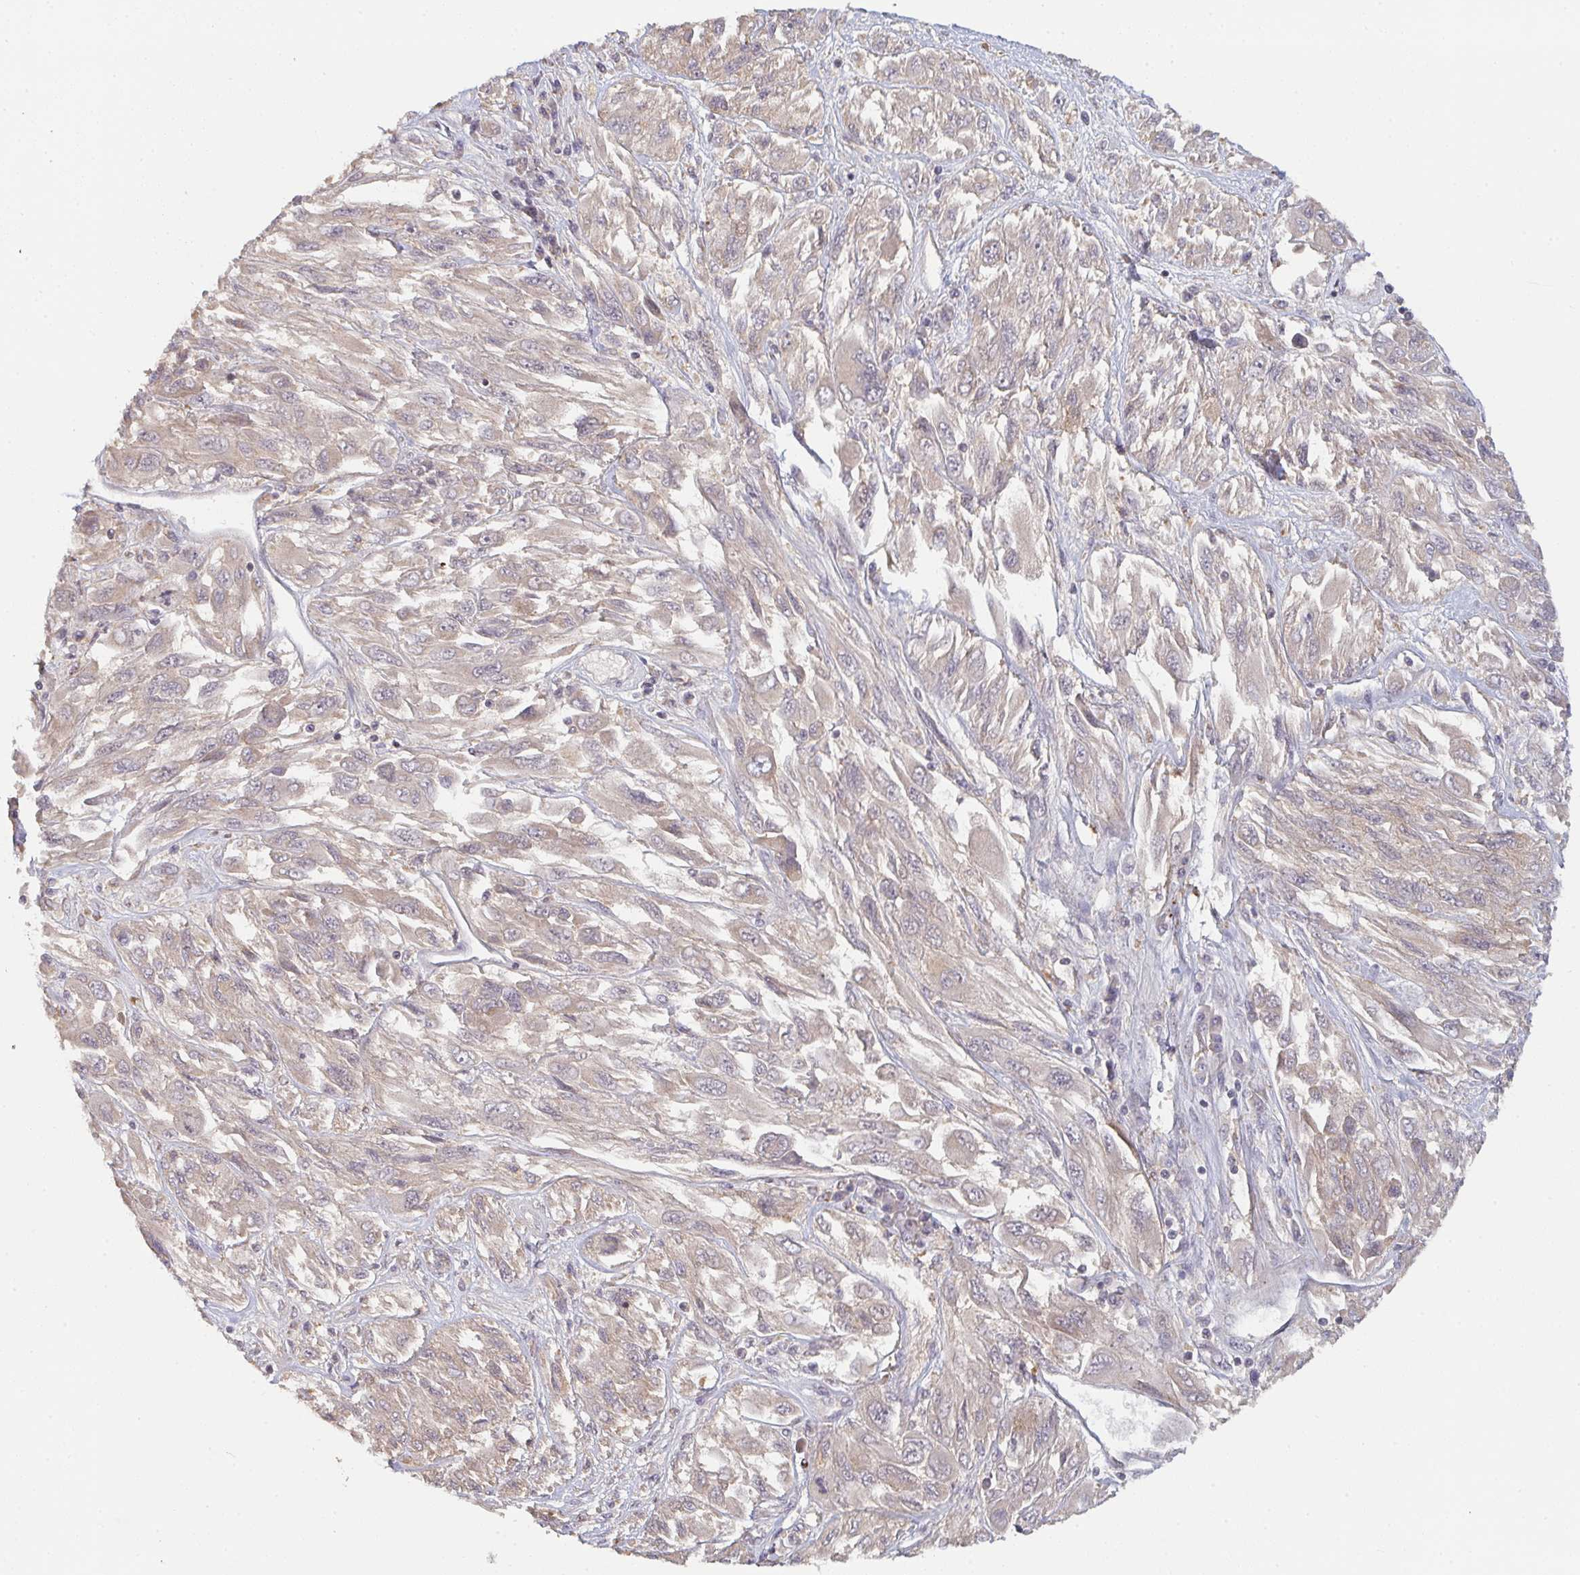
{"staining": {"intensity": "negative", "quantity": "none", "location": "none"}, "tissue": "melanoma", "cell_type": "Tumor cells", "image_type": "cancer", "snomed": [{"axis": "morphology", "description": "Malignant melanoma, NOS"}, {"axis": "topography", "description": "Skin"}], "caption": "The IHC micrograph has no significant positivity in tumor cells of malignant melanoma tissue.", "gene": "DCST1", "patient": {"sex": "female", "age": 91}}